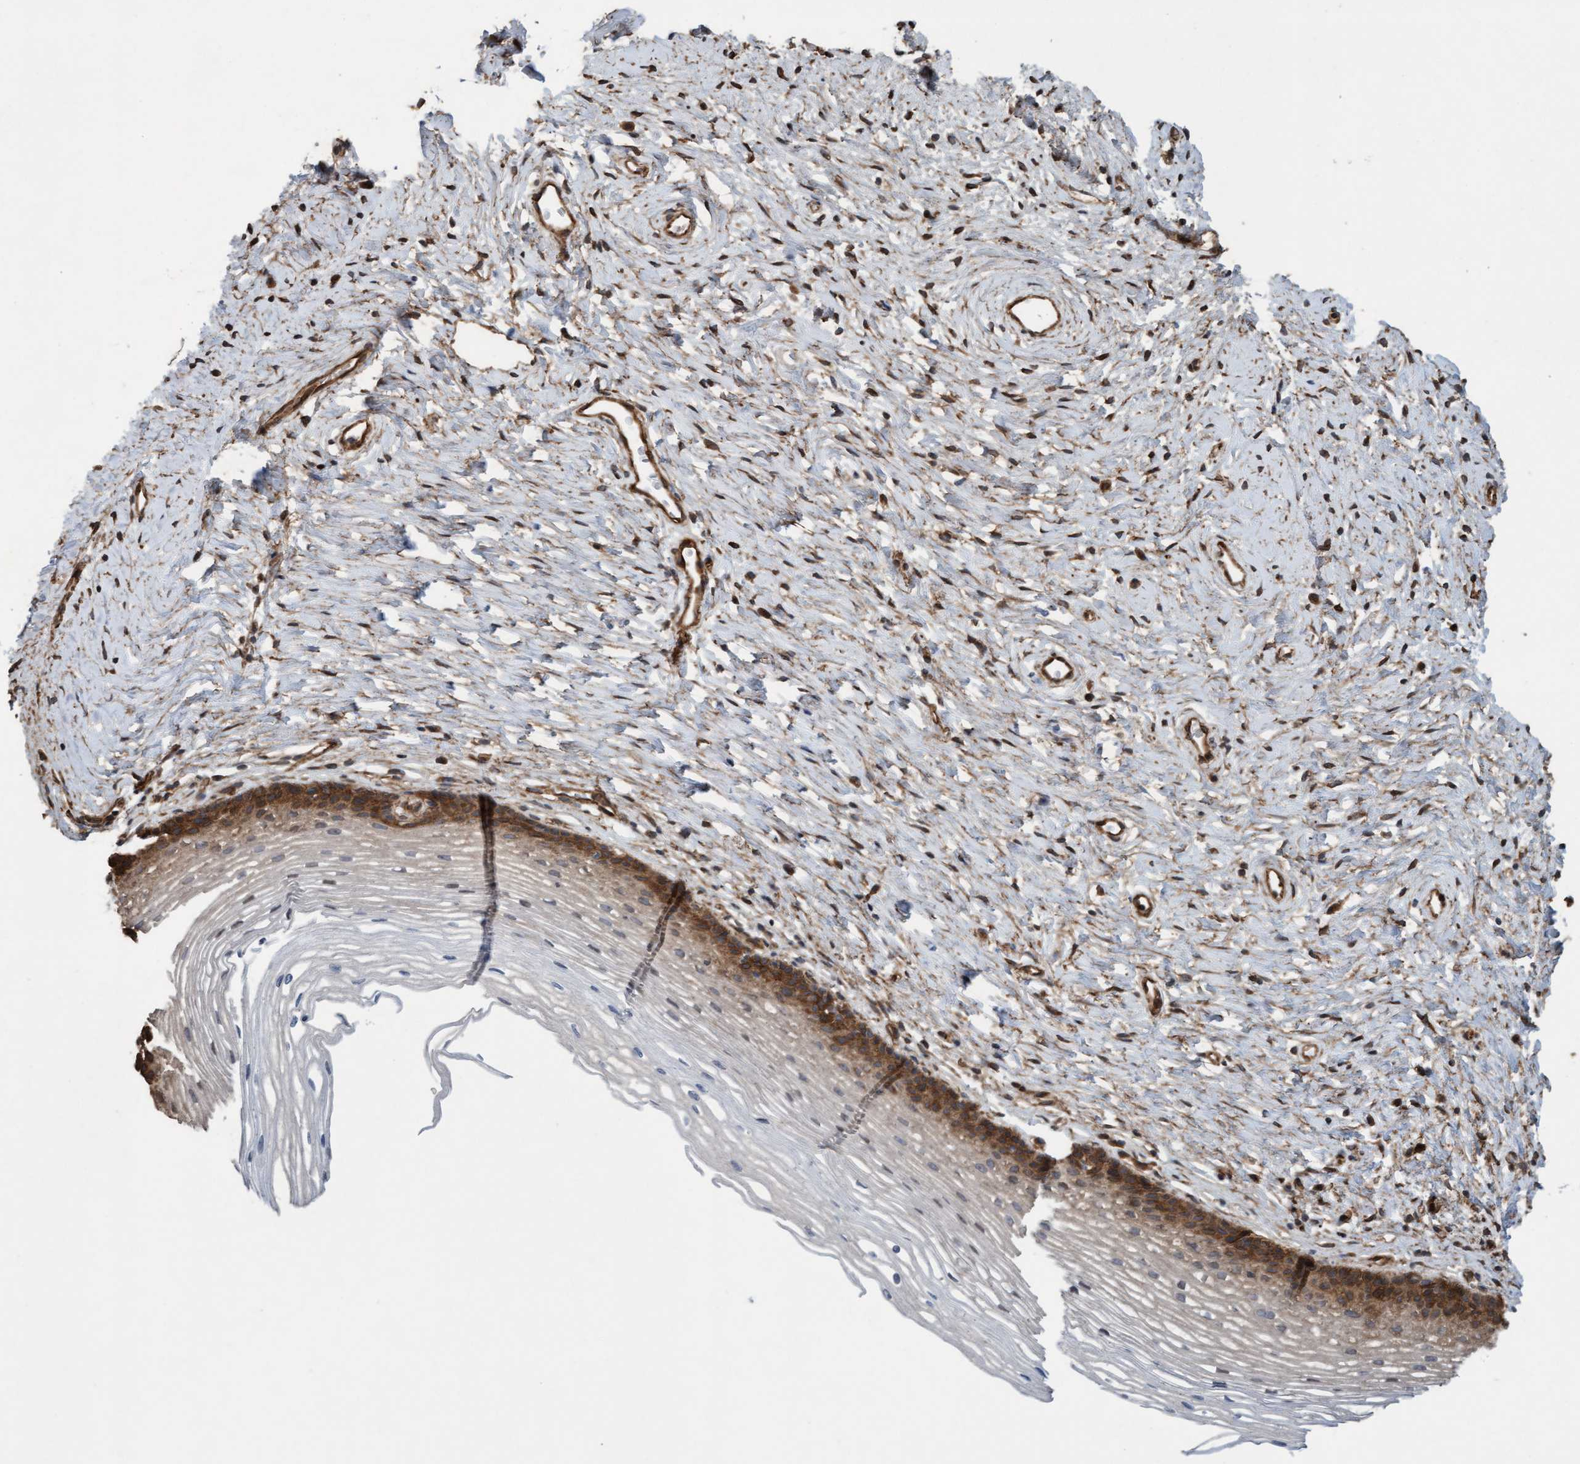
{"staining": {"intensity": "moderate", "quantity": ">75%", "location": "cytoplasmic/membranous"}, "tissue": "cervix", "cell_type": "Glandular cells", "image_type": "normal", "snomed": [{"axis": "morphology", "description": "Normal tissue, NOS"}, {"axis": "topography", "description": "Cervix"}], "caption": "A micrograph of cervix stained for a protein shows moderate cytoplasmic/membranous brown staining in glandular cells. The protein of interest is shown in brown color, while the nuclei are stained blue.", "gene": "CDC42EP4", "patient": {"sex": "female", "age": 77}}